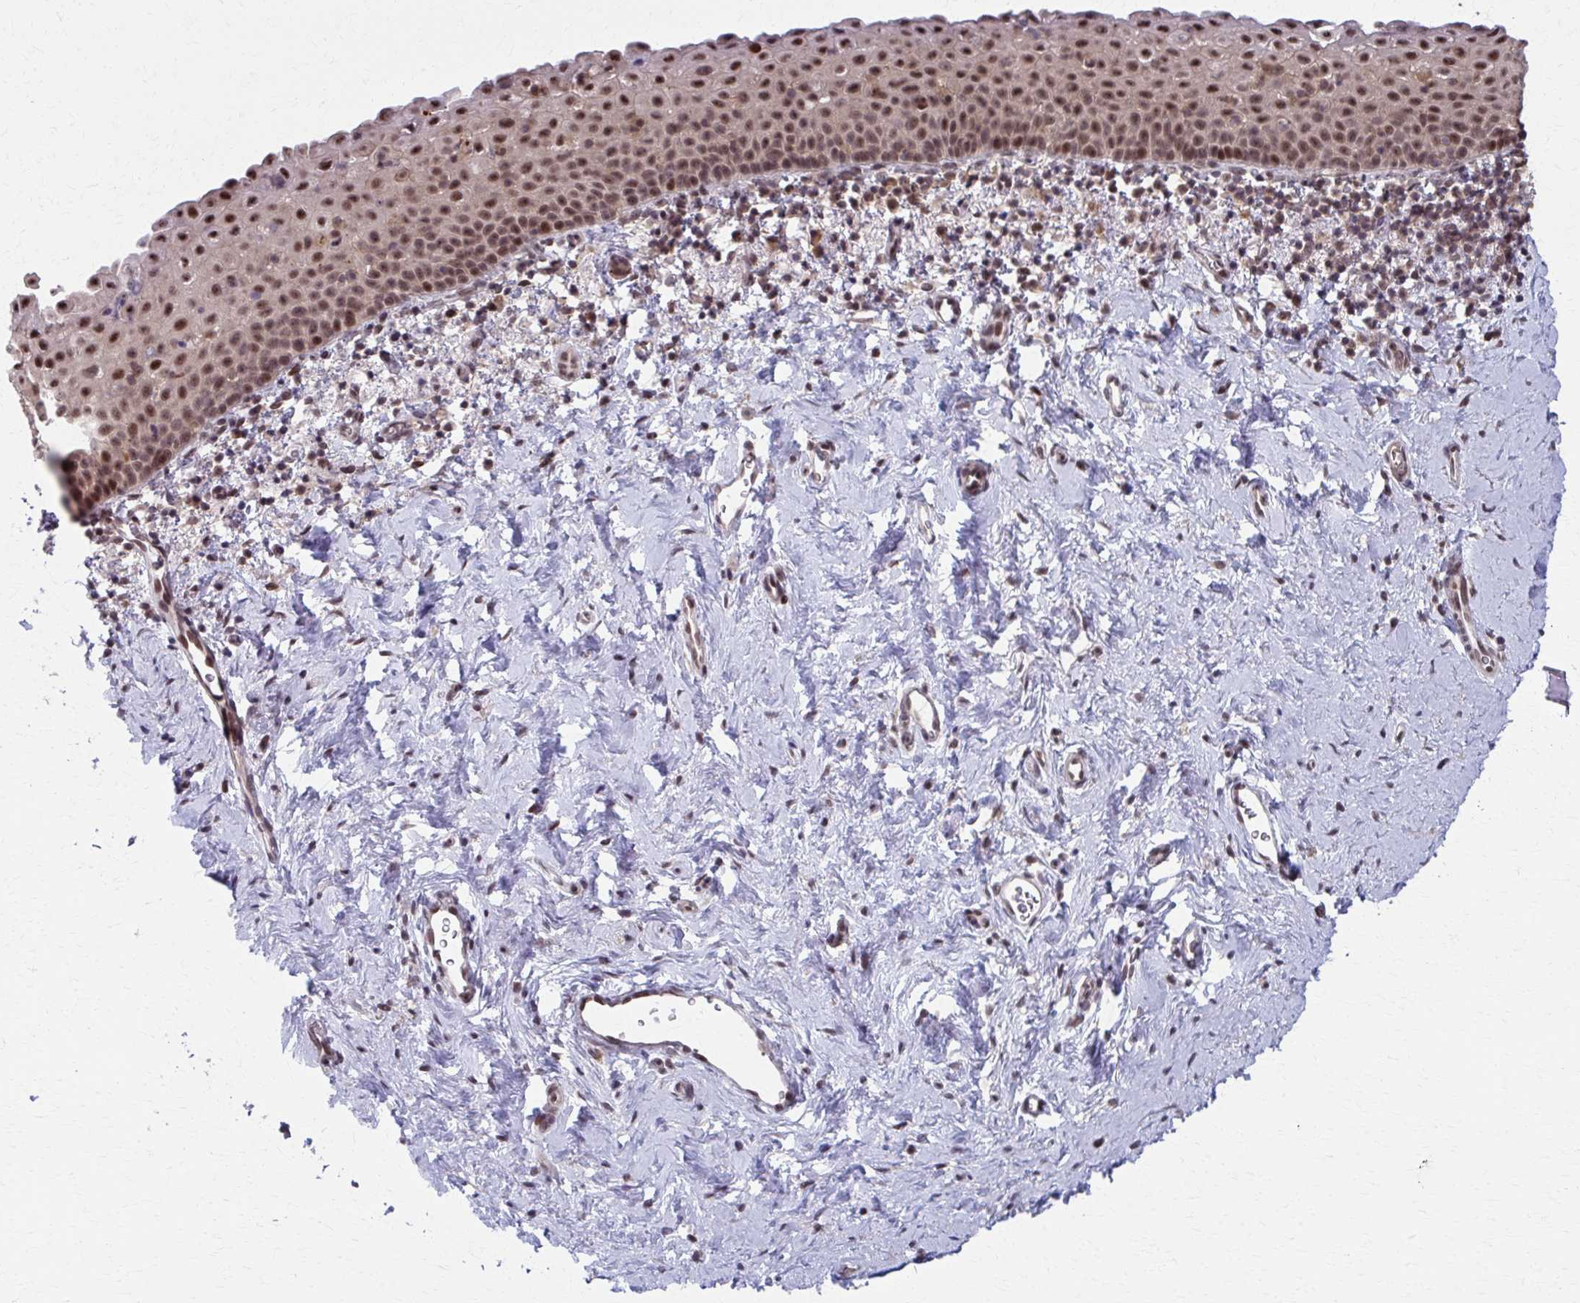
{"staining": {"intensity": "moderate", "quantity": ">75%", "location": "nuclear"}, "tissue": "vagina", "cell_type": "Squamous epithelial cells", "image_type": "normal", "snomed": [{"axis": "morphology", "description": "Normal tissue, NOS"}, {"axis": "topography", "description": "Vagina"}], "caption": "A histopathology image of vagina stained for a protein demonstrates moderate nuclear brown staining in squamous epithelial cells. (Brightfield microscopy of DAB IHC at high magnification).", "gene": "SETBP1", "patient": {"sex": "female", "age": 61}}